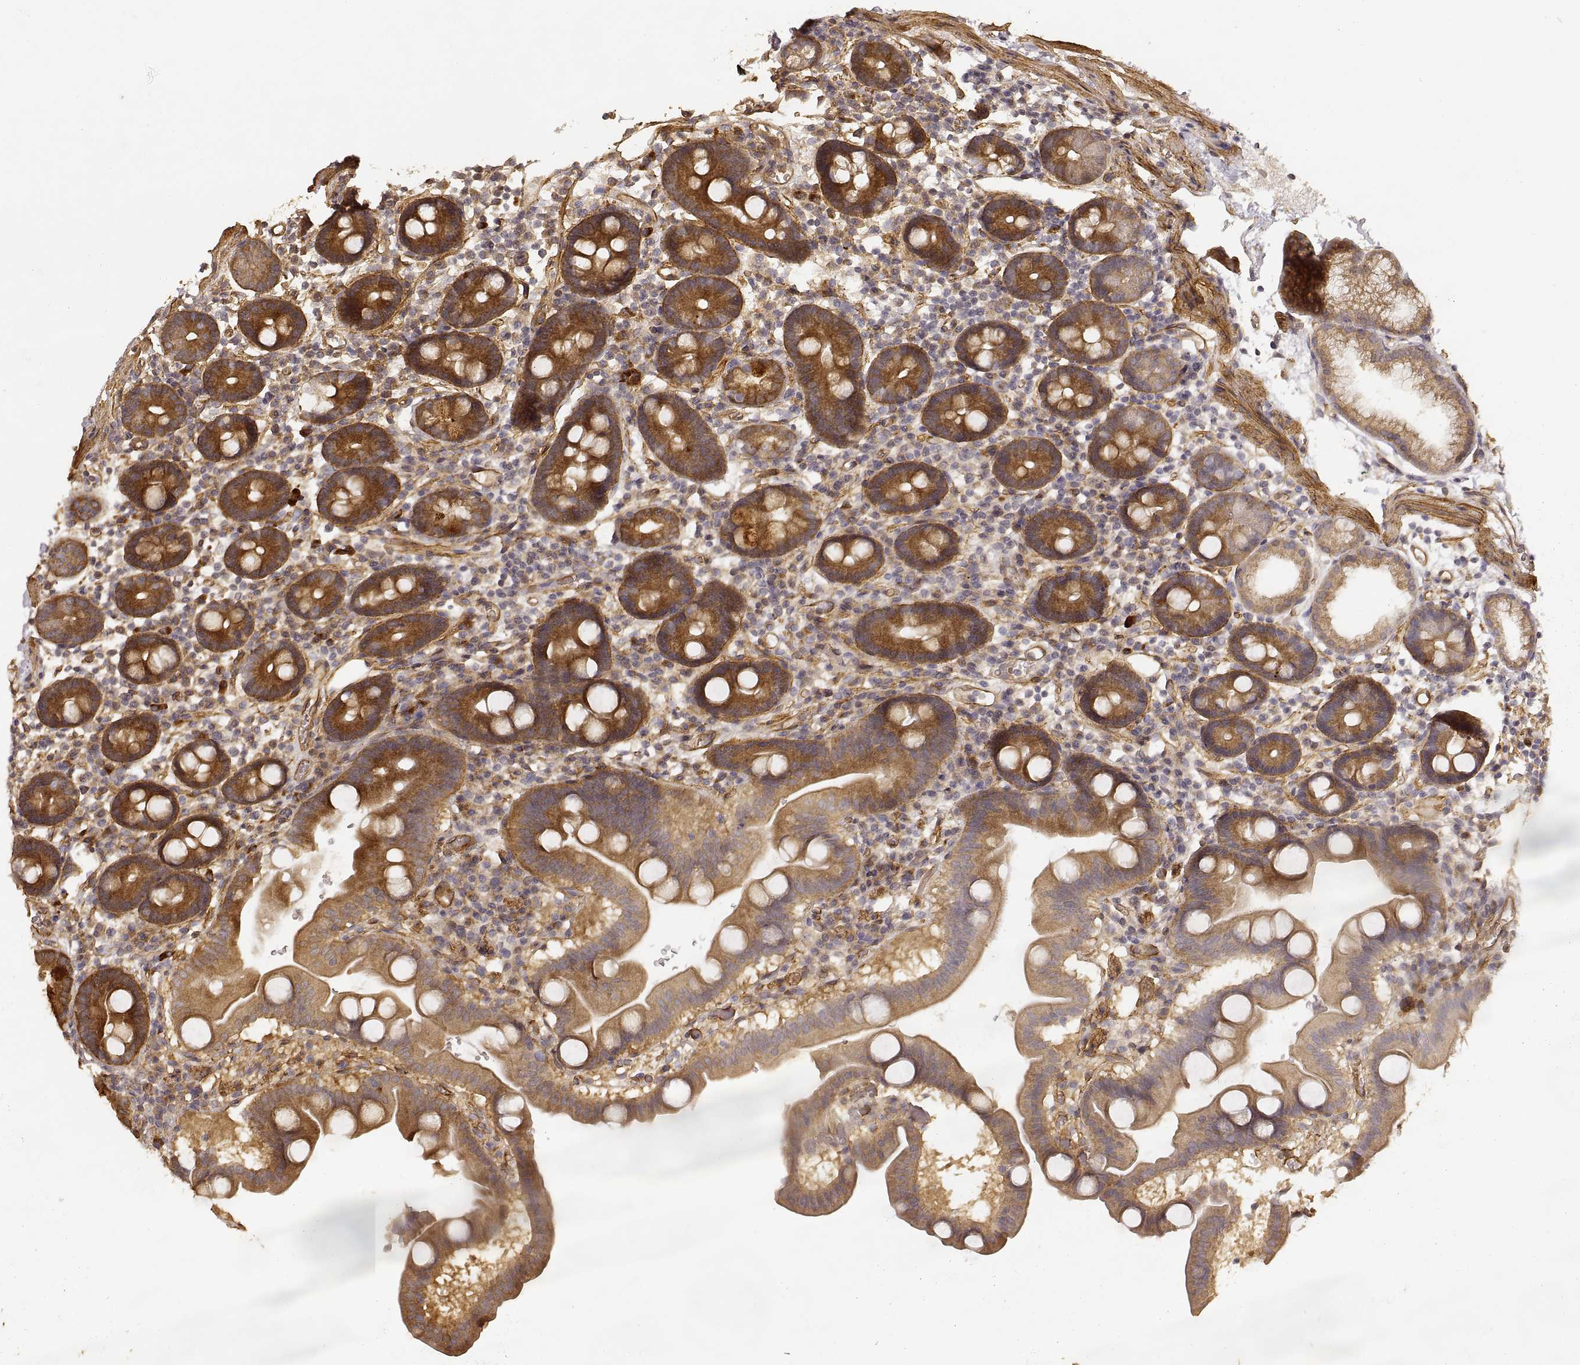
{"staining": {"intensity": "strong", "quantity": ">75%", "location": "cytoplasmic/membranous"}, "tissue": "duodenum", "cell_type": "Glandular cells", "image_type": "normal", "snomed": [{"axis": "morphology", "description": "Normal tissue, NOS"}, {"axis": "topography", "description": "Duodenum"}], "caption": "Strong cytoplasmic/membranous protein staining is appreciated in approximately >75% of glandular cells in duodenum. The staining is performed using DAB (3,3'-diaminobenzidine) brown chromogen to label protein expression. The nuclei are counter-stained blue using hematoxylin.", "gene": "LAMA4", "patient": {"sex": "male", "age": 59}}